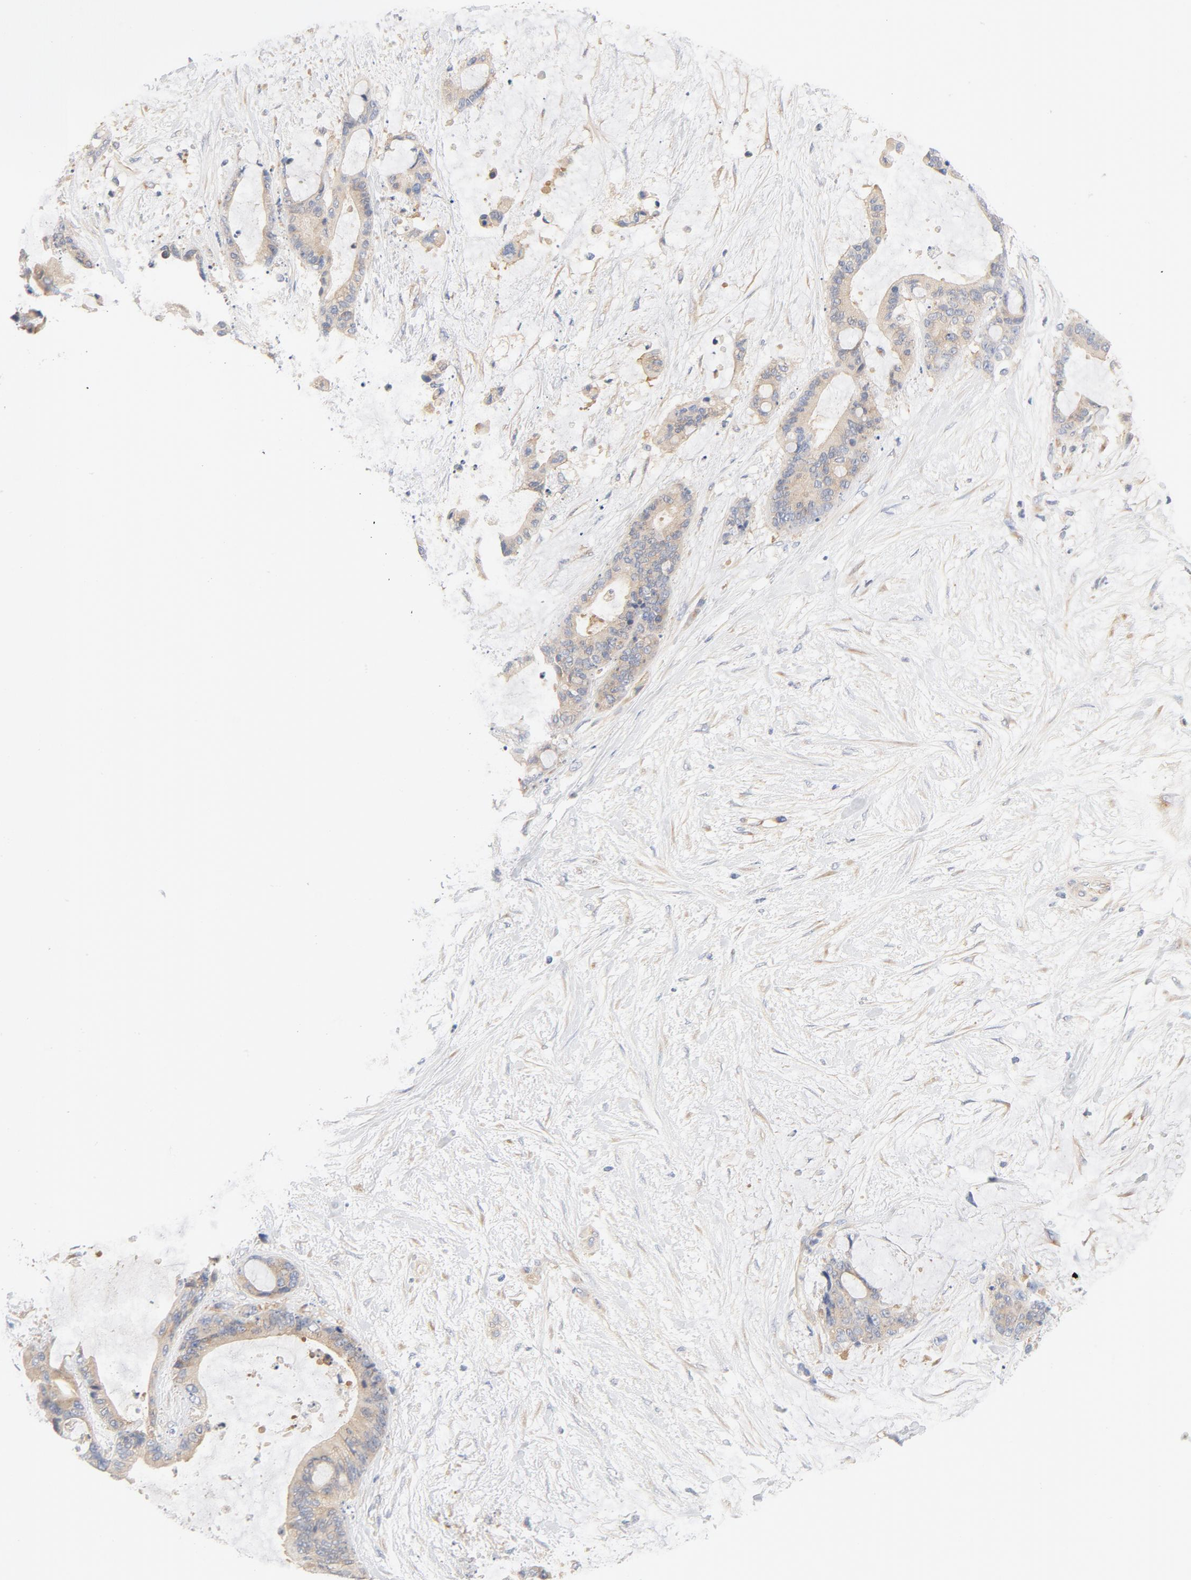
{"staining": {"intensity": "weak", "quantity": "<25%", "location": "cytoplasmic/membranous"}, "tissue": "liver cancer", "cell_type": "Tumor cells", "image_type": "cancer", "snomed": [{"axis": "morphology", "description": "Cholangiocarcinoma"}, {"axis": "topography", "description": "Liver"}], "caption": "IHC of liver cancer reveals no staining in tumor cells.", "gene": "DYNC1H1", "patient": {"sex": "female", "age": 73}}